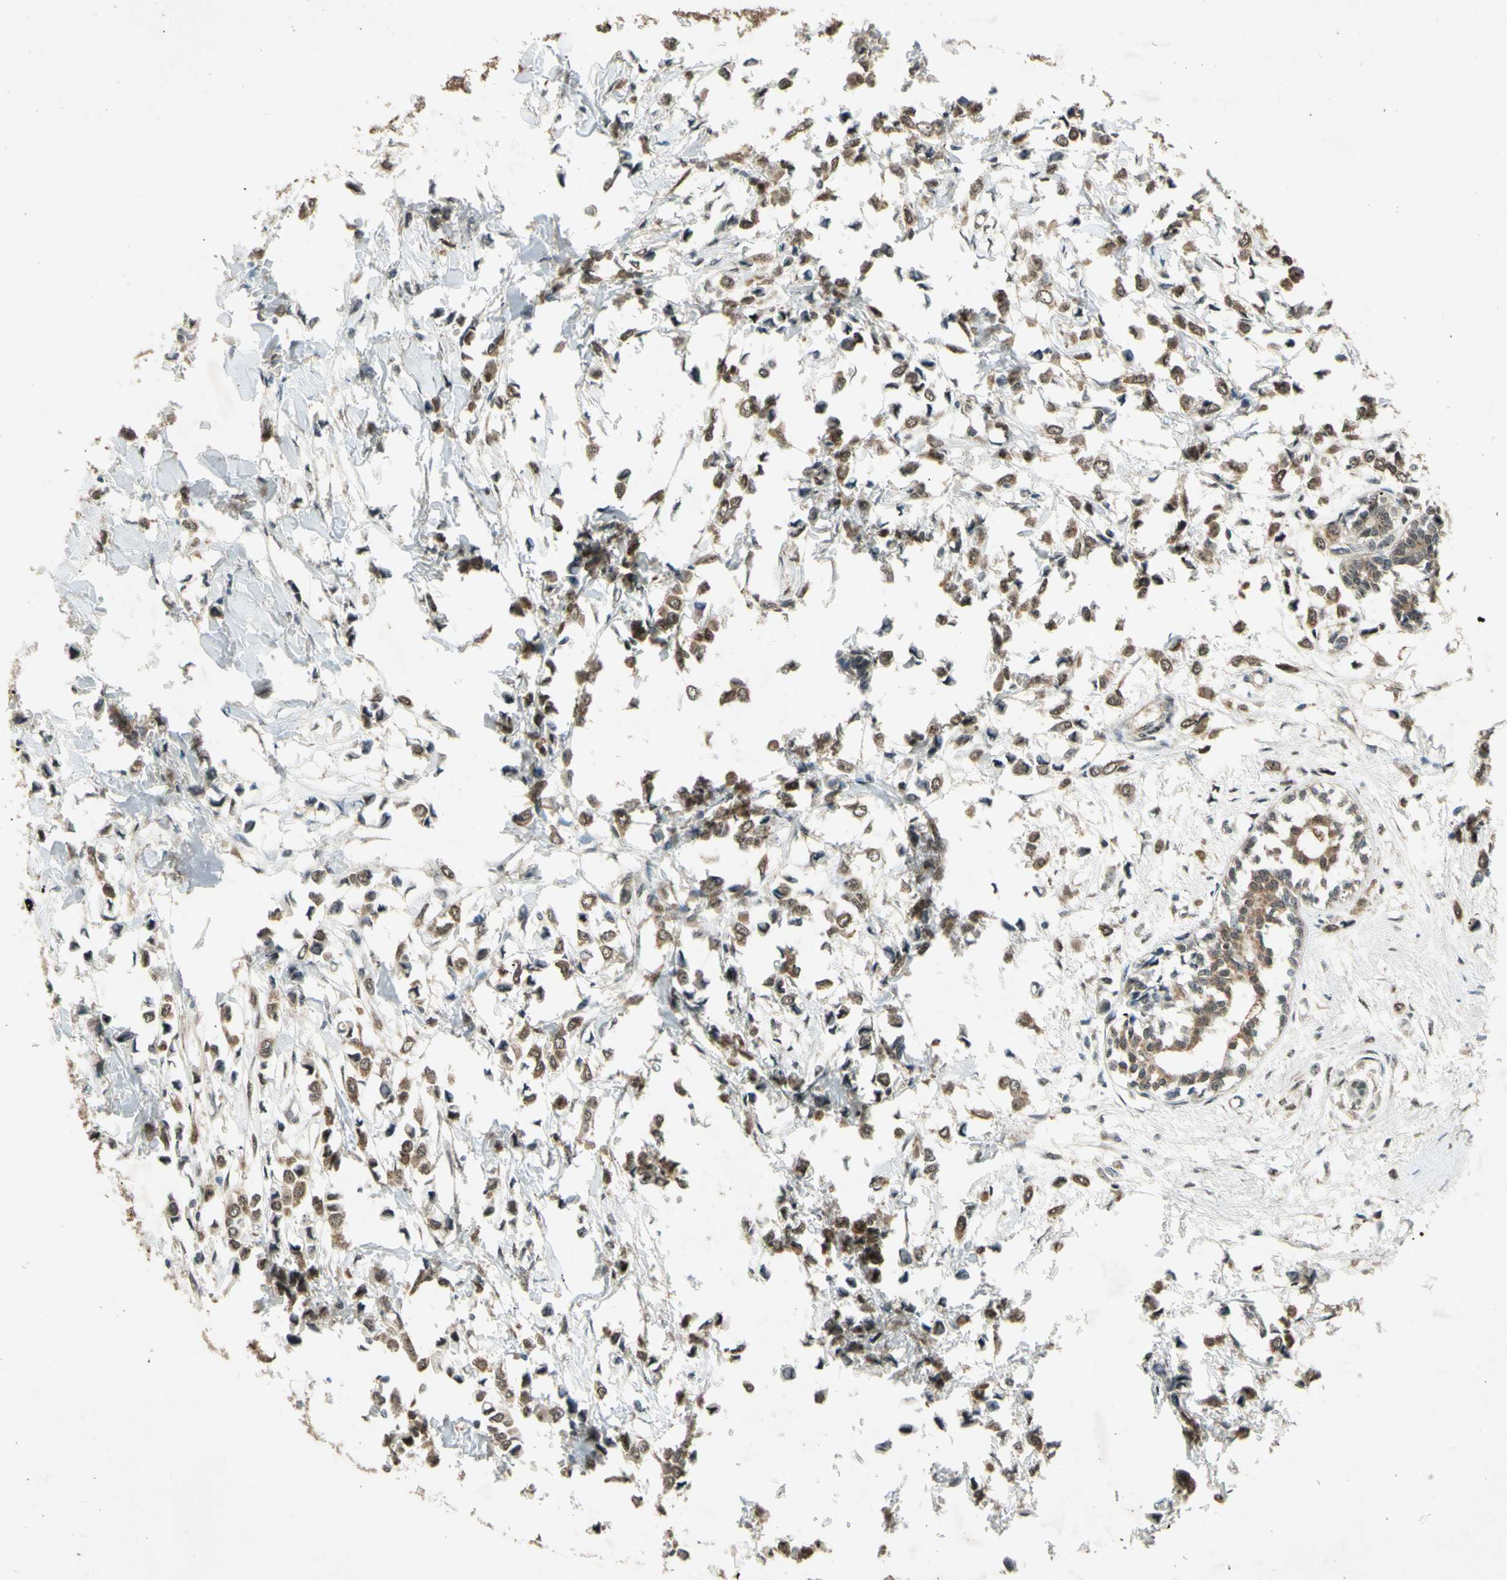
{"staining": {"intensity": "moderate", "quantity": ">75%", "location": "cytoplasmic/membranous"}, "tissue": "breast cancer", "cell_type": "Tumor cells", "image_type": "cancer", "snomed": [{"axis": "morphology", "description": "Lobular carcinoma"}, {"axis": "topography", "description": "Breast"}], "caption": "DAB (3,3'-diaminobenzidine) immunohistochemical staining of human breast cancer (lobular carcinoma) exhibits moderate cytoplasmic/membranous protein positivity in about >75% of tumor cells.", "gene": "PSMD5", "patient": {"sex": "female", "age": 51}}